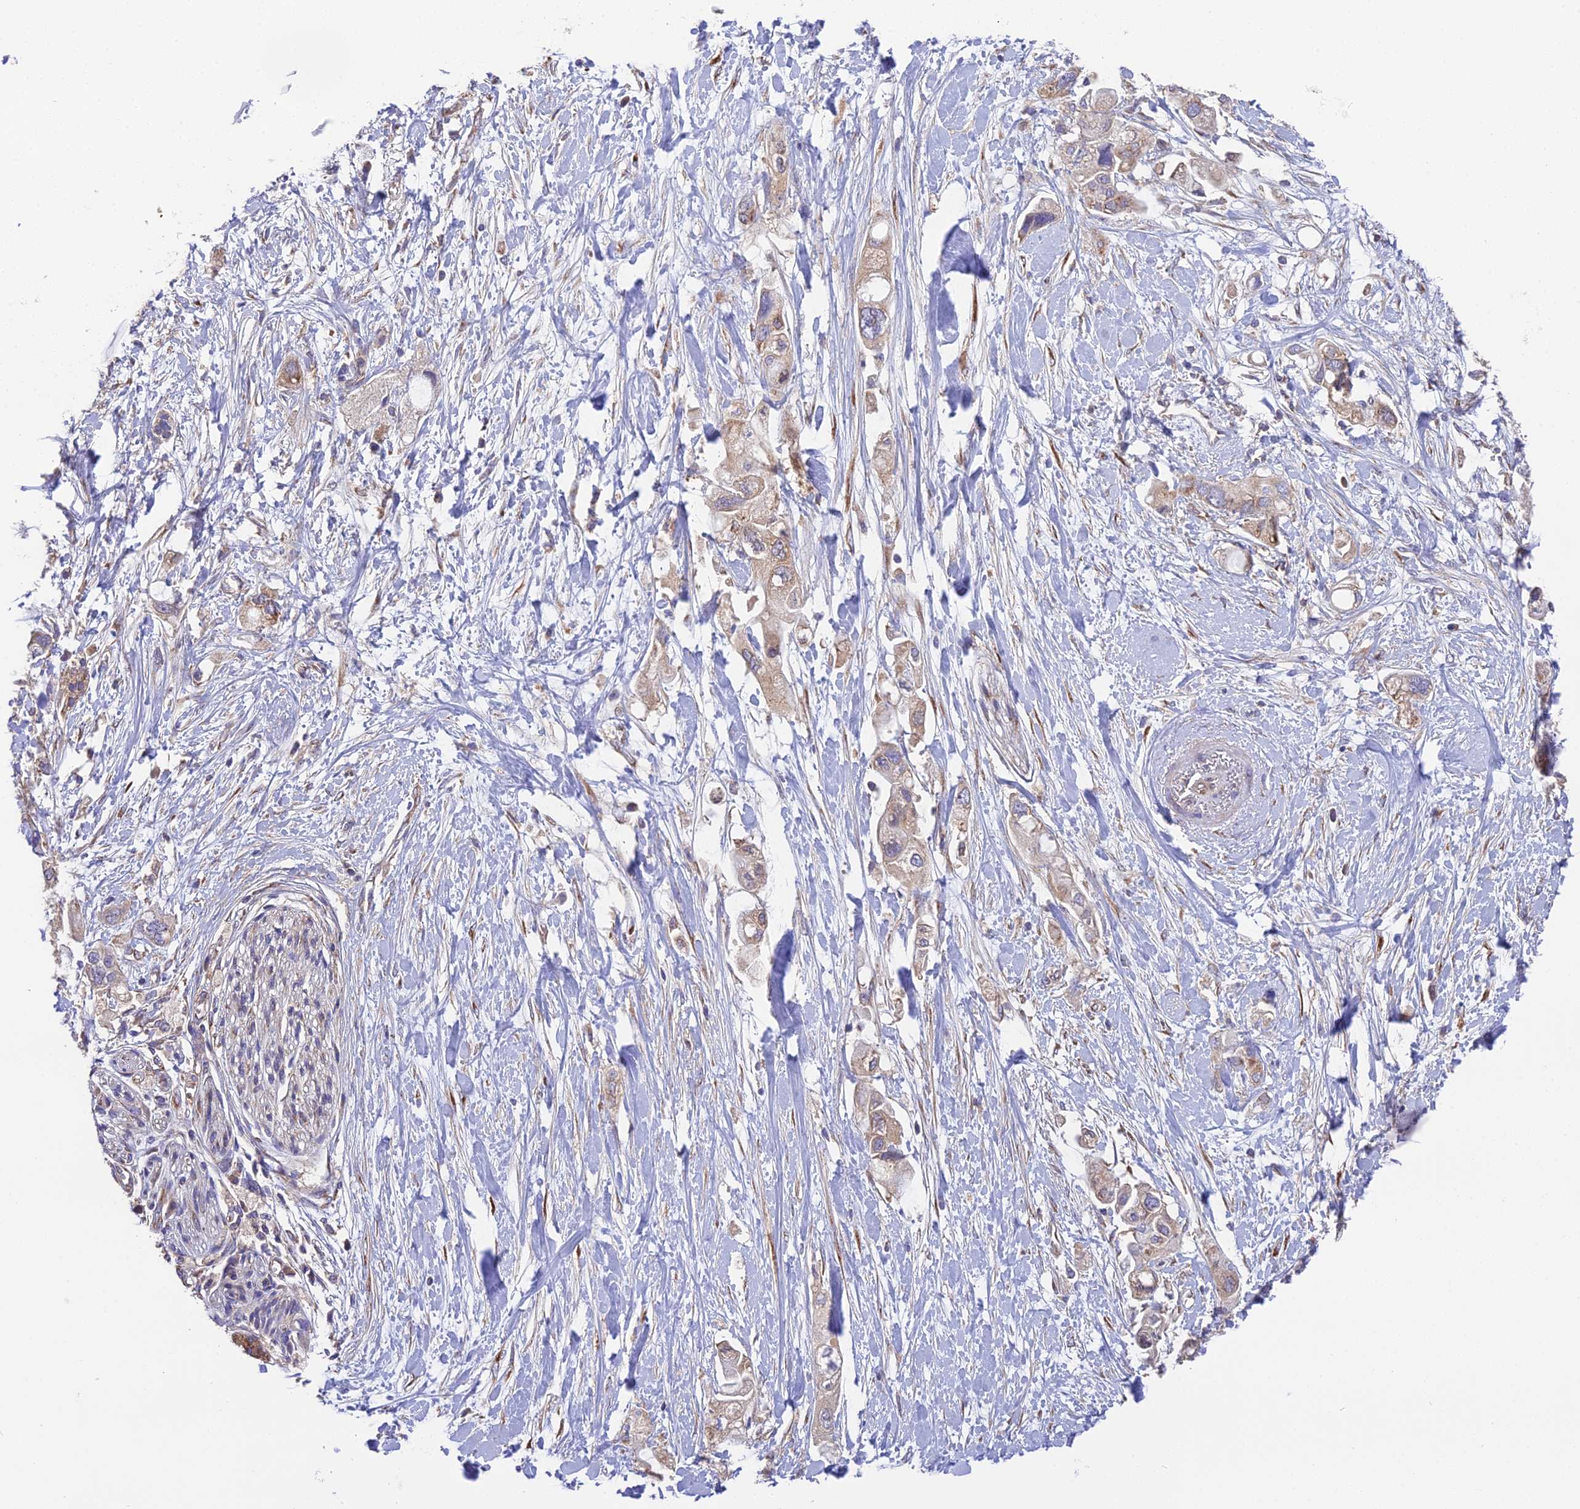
{"staining": {"intensity": "weak", "quantity": ">75%", "location": "cytoplasmic/membranous"}, "tissue": "pancreatic cancer", "cell_type": "Tumor cells", "image_type": "cancer", "snomed": [{"axis": "morphology", "description": "Adenocarcinoma, NOS"}, {"axis": "topography", "description": "Pancreas"}], "caption": "Pancreatic adenocarcinoma was stained to show a protein in brown. There is low levels of weak cytoplasmic/membranous positivity in approximately >75% of tumor cells.", "gene": "BLOC1S4", "patient": {"sex": "female", "age": 56}}